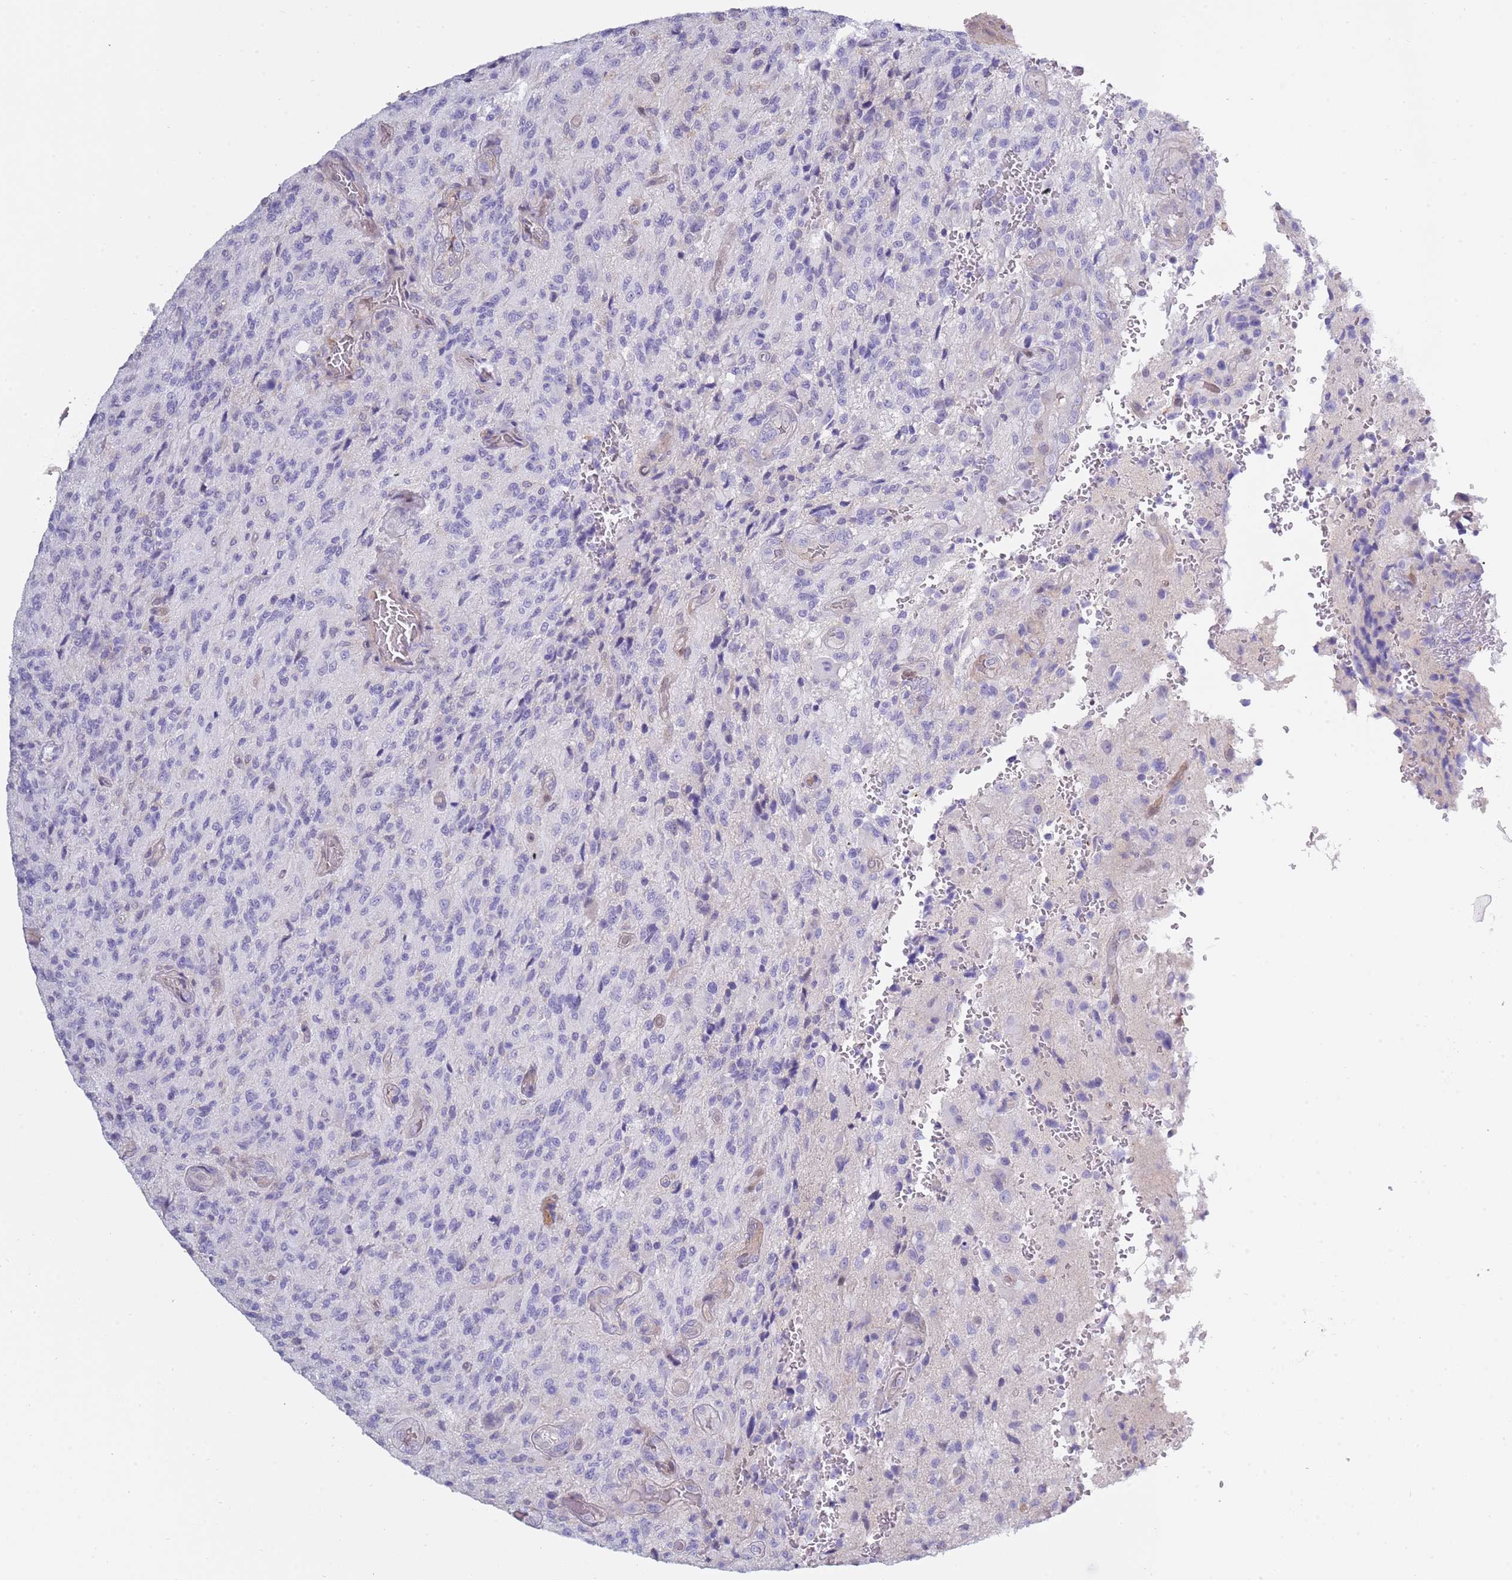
{"staining": {"intensity": "weak", "quantity": "<25%", "location": "cytoplasmic/membranous"}, "tissue": "glioma", "cell_type": "Tumor cells", "image_type": "cancer", "snomed": [{"axis": "morphology", "description": "Normal tissue, NOS"}, {"axis": "morphology", "description": "Glioma, malignant, High grade"}, {"axis": "topography", "description": "Cerebral cortex"}], "caption": "There is no significant staining in tumor cells of high-grade glioma (malignant). The staining is performed using DAB brown chromogen with nuclei counter-stained in using hematoxylin.", "gene": "NBPF6", "patient": {"sex": "male", "age": 56}}